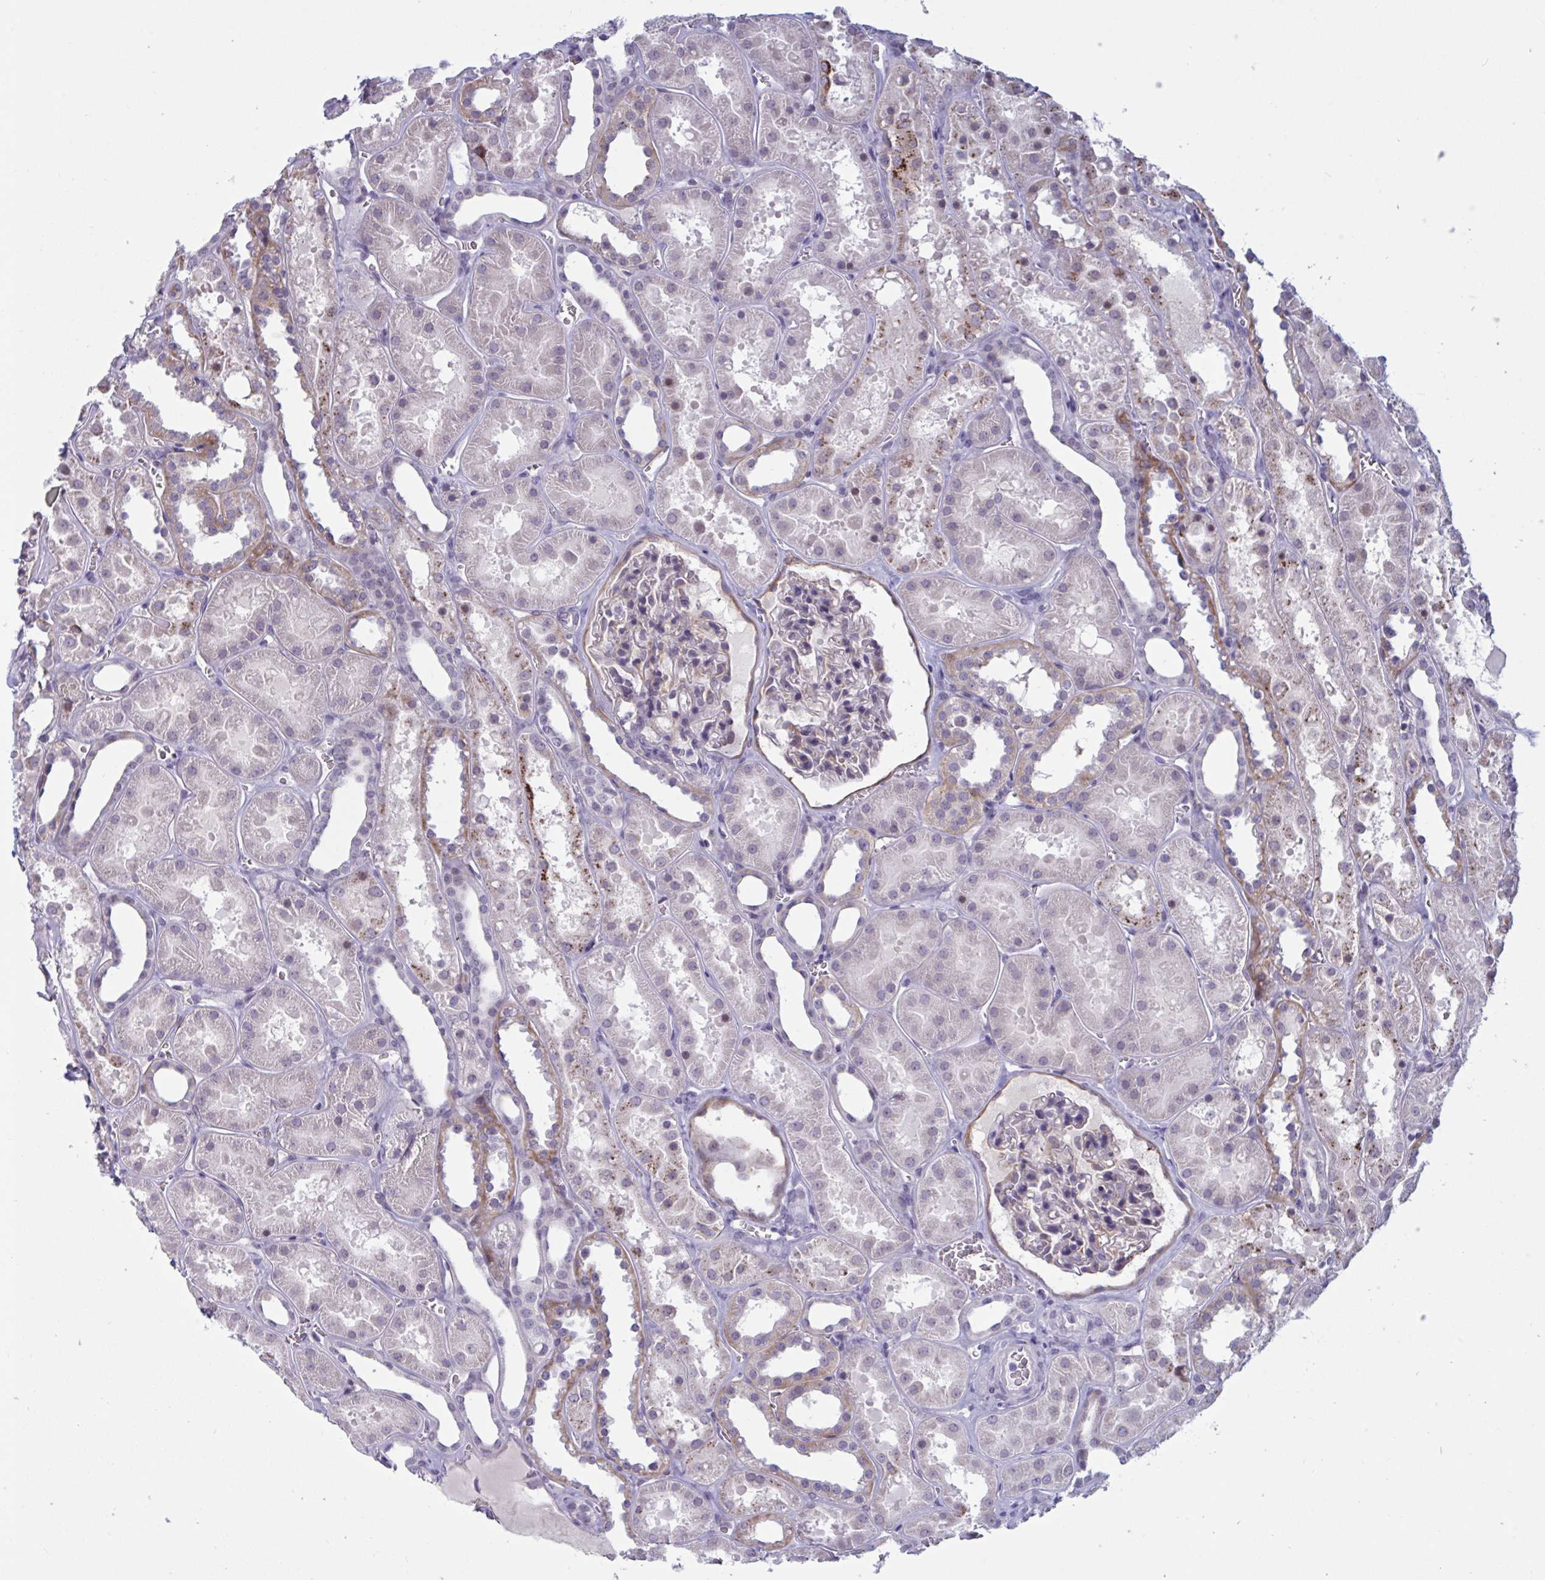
{"staining": {"intensity": "moderate", "quantity": "<25%", "location": "cytoplasmic/membranous"}, "tissue": "kidney", "cell_type": "Cells in glomeruli", "image_type": "normal", "snomed": [{"axis": "morphology", "description": "Normal tissue, NOS"}, {"axis": "topography", "description": "Kidney"}], "caption": "Cells in glomeruli show low levels of moderate cytoplasmic/membranous staining in approximately <25% of cells in benign human kidney. (Brightfield microscopy of DAB IHC at high magnification).", "gene": "TCEAL8", "patient": {"sex": "female", "age": 41}}